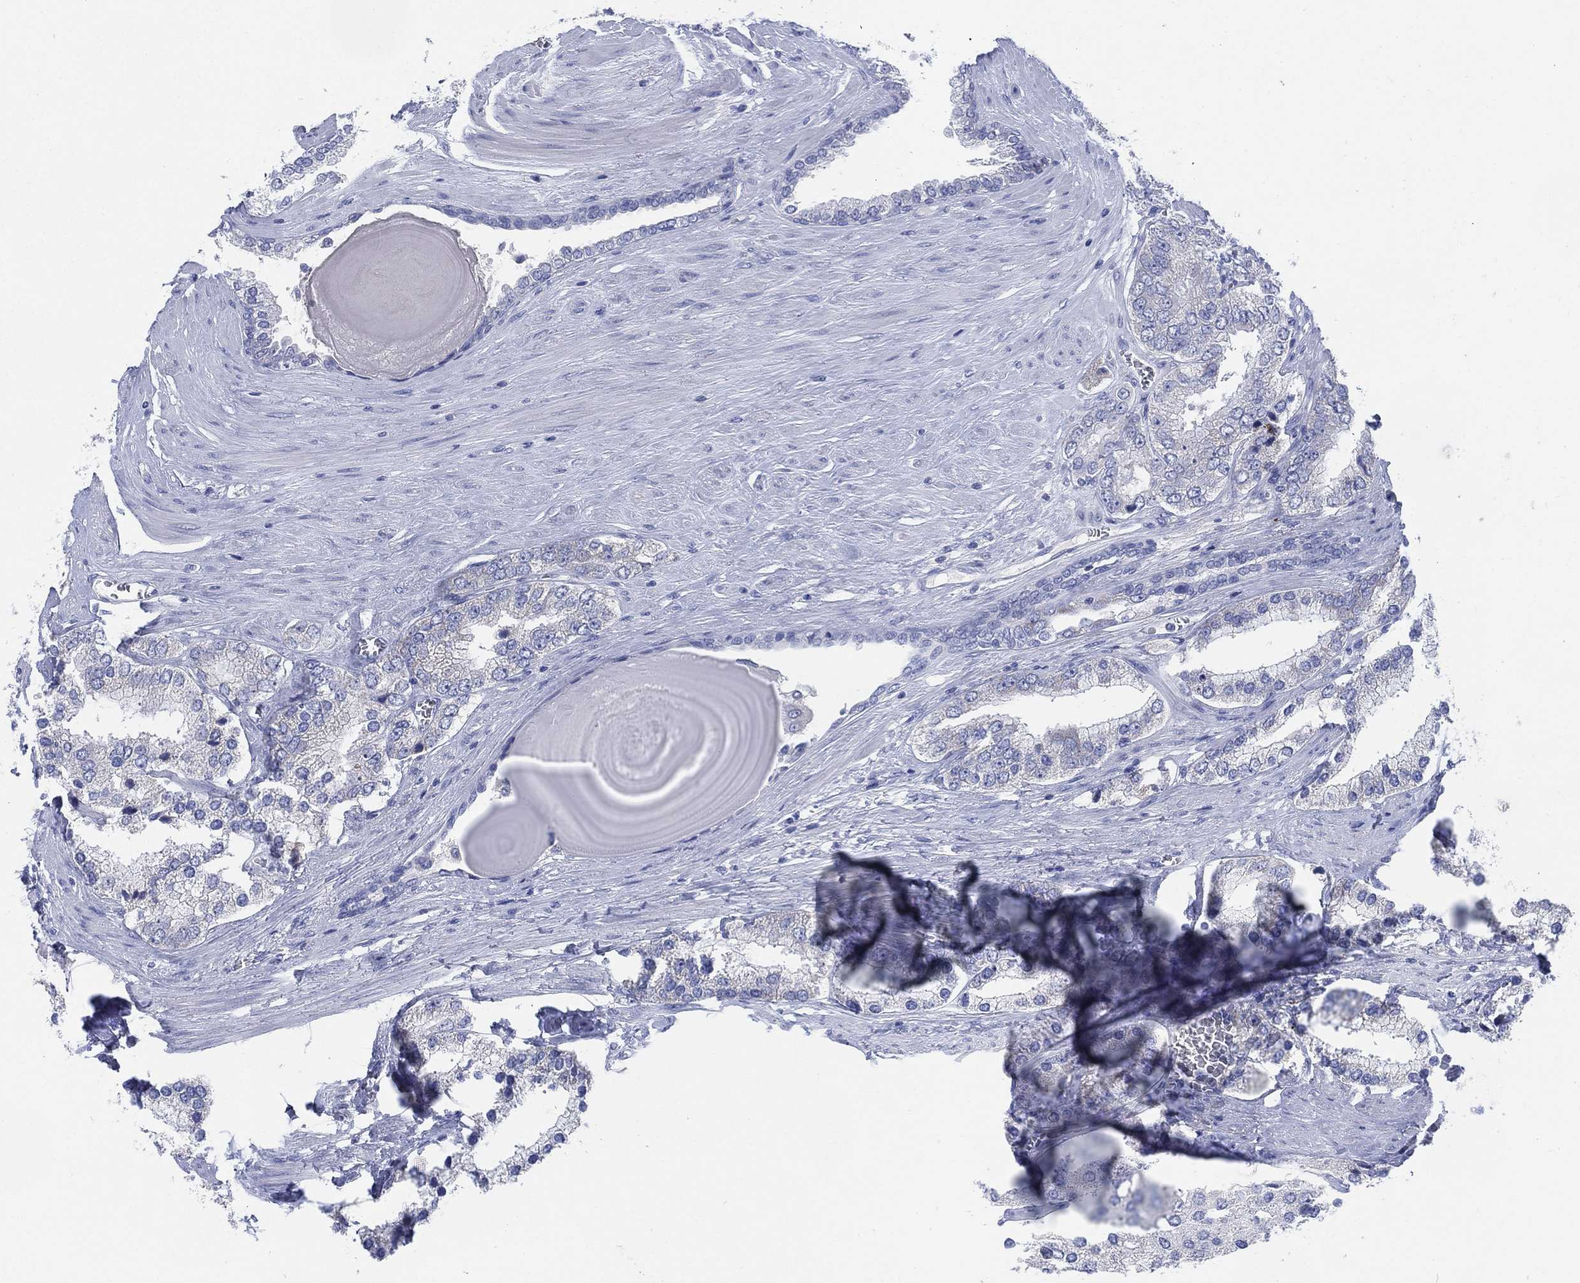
{"staining": {"intensity": "negative", "quantity": "none", "location": "none"}, "tissue": "prostate cancer", "cell_type": "Tumor cells", "image_type": "cancer", "snomed": [{"axis": "morphology", "description": "Adenocarcinoma, Low grade"}, {"axis": "topography", "description": "Prostate"}], "caption": "This photomicrograph is of prostate adenocarcinoma (low-grade) stained with immunohistochemistry (IHC) to label a protein in brown with the nuclei are counter-stained blue. There is no positivity in tumor cells. Nuclei are stained in blue.", "gene": "ADAD2", "patient": {"sex": "male", "age": 69}}